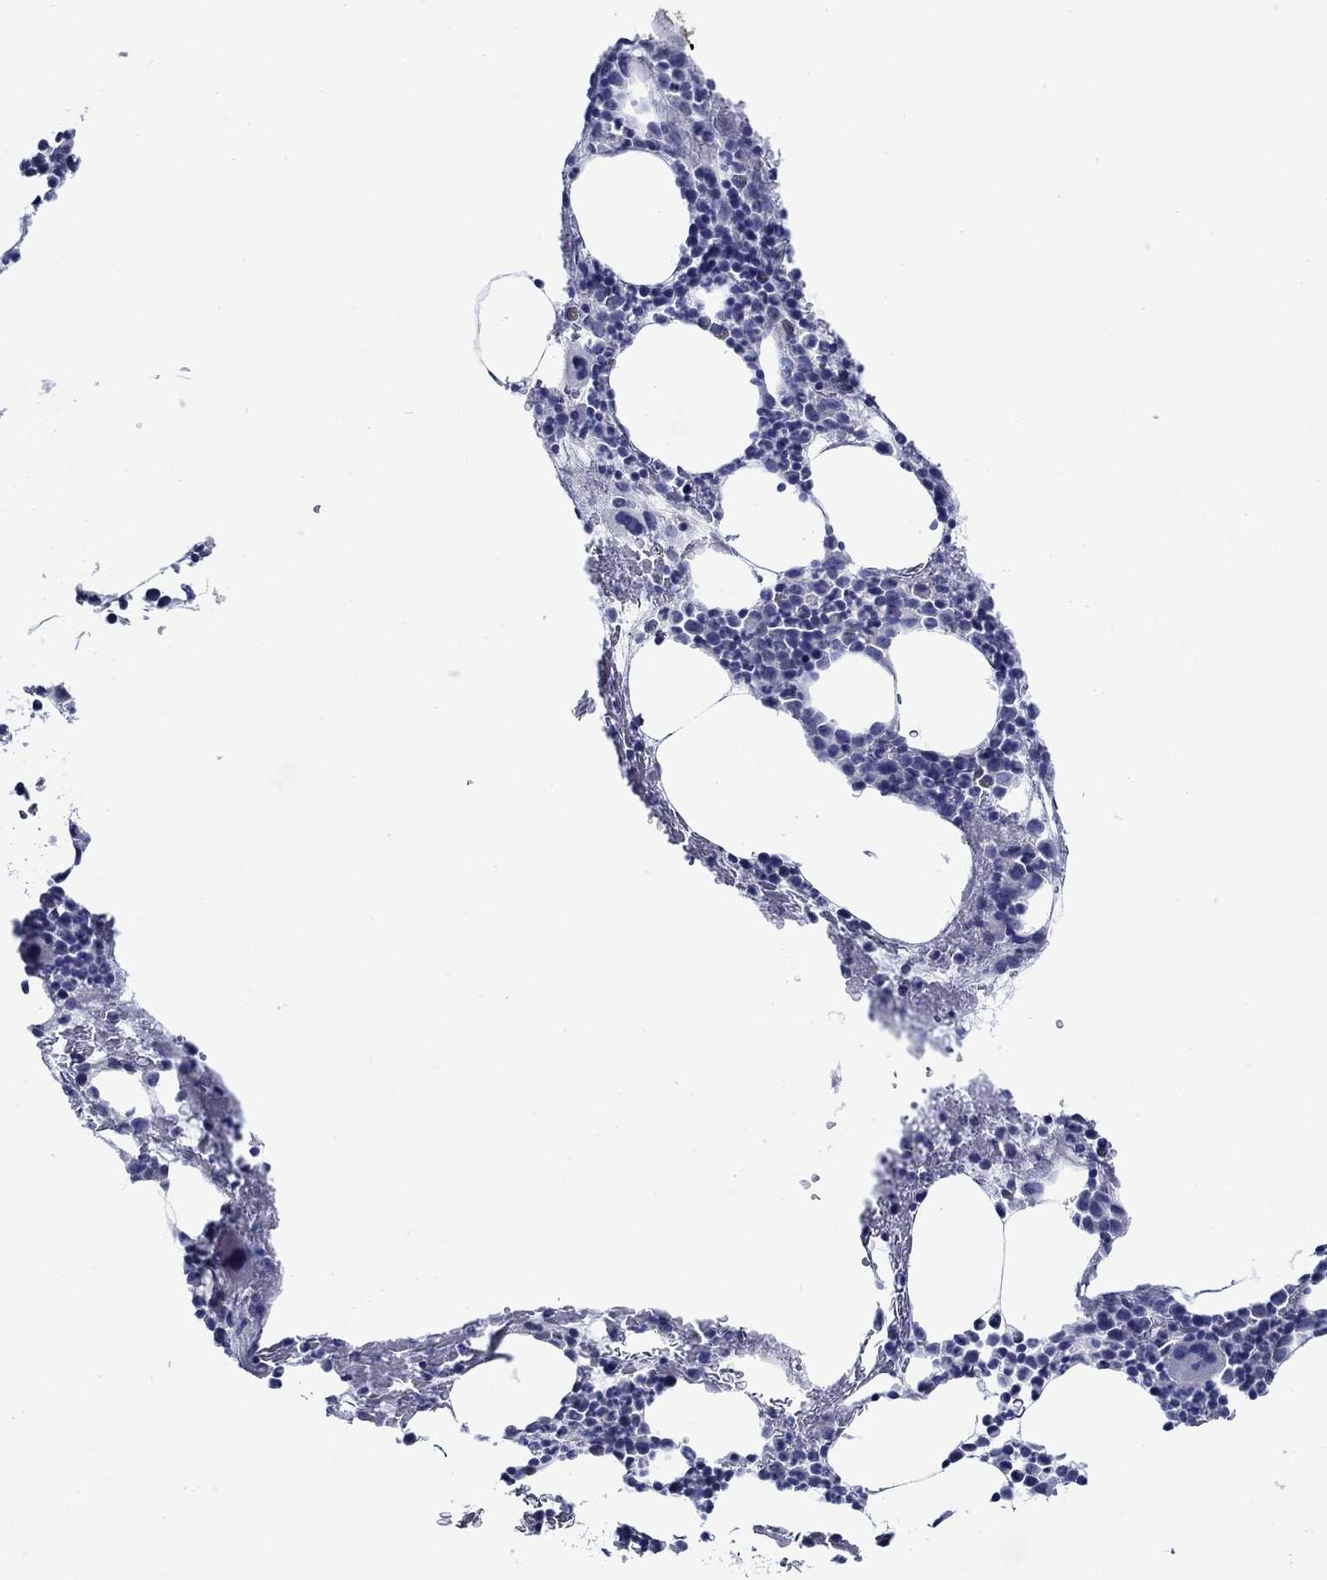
{"staining": {"intensity": "negative", "quantity": "none", "location": "none"}, "tissue": "bone marrow", "cell_type": "Hematopoietic cells", "image_type": "normal", "snomed": [{"axis": "morphology", "description": "Normal tissue, NOS"}, {"axis": "topography", "description": "Bone marrow"}], "caption": "An image of bone marrow stained for a protein shows no brown staining in hematopoietic cells.", "gene": "MC2R", "patient": {"sex": "male", "age": 83}}